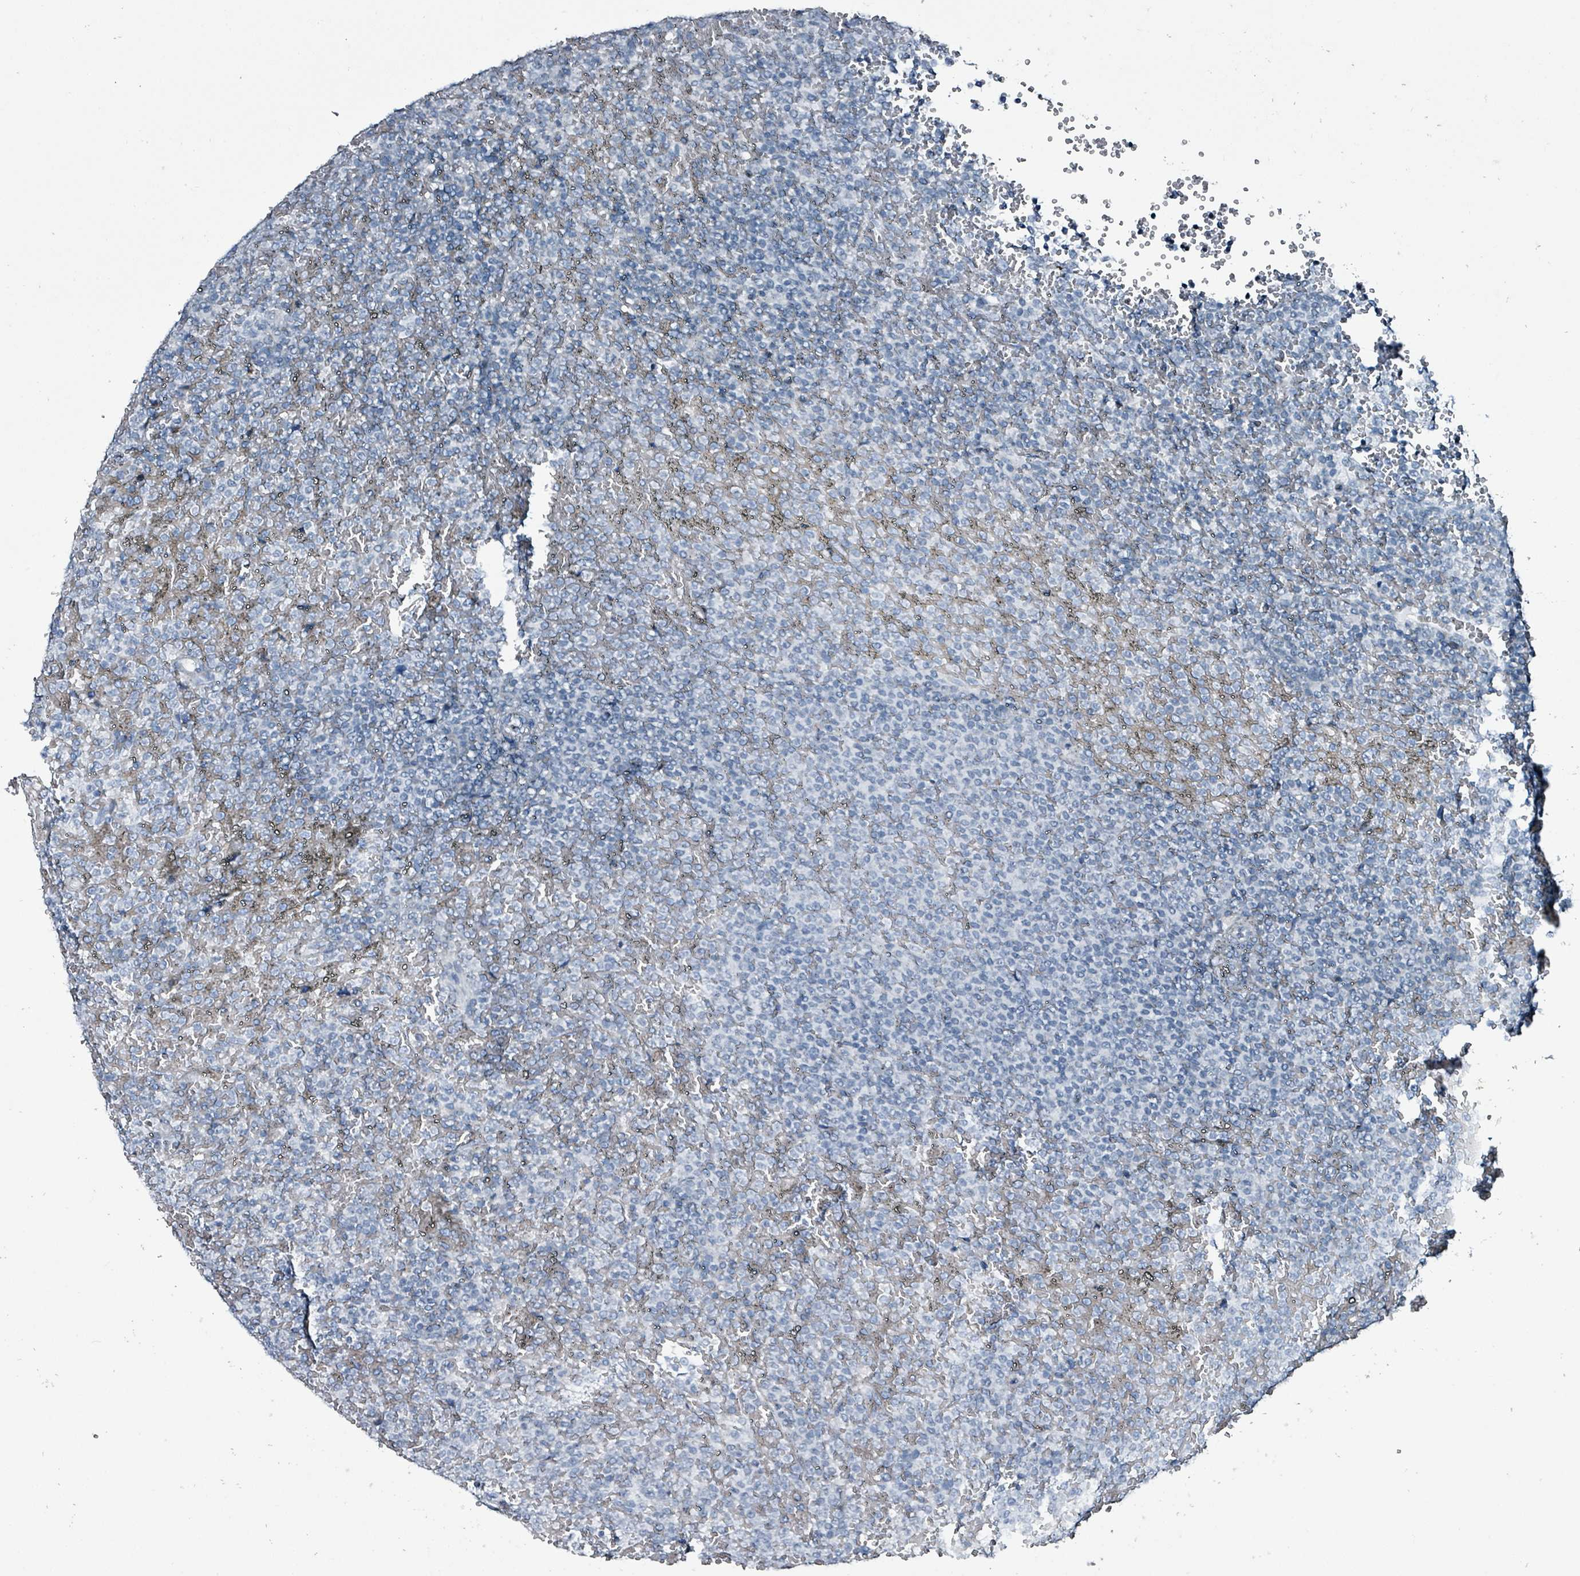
{"staining": {"intensity": "negative", "quantity": "none", "location": "none"}, "tissue": "lymphoma", "cell_type": "Tumor cells", "image_type": "cancer", "snomed": [{"axis": "morphology", "description": "Malignant lymphoma, non-Hodgkin's type, Low grade"}, {"axis": "topography", "description": "Spleen"}], "caption": "Tumor cells show no significant protein staining in low-grade malignant lymphoma, non-Hodgkin's type.", "gene": "CA9", "patient": {"sex": "male", "age": 60}}